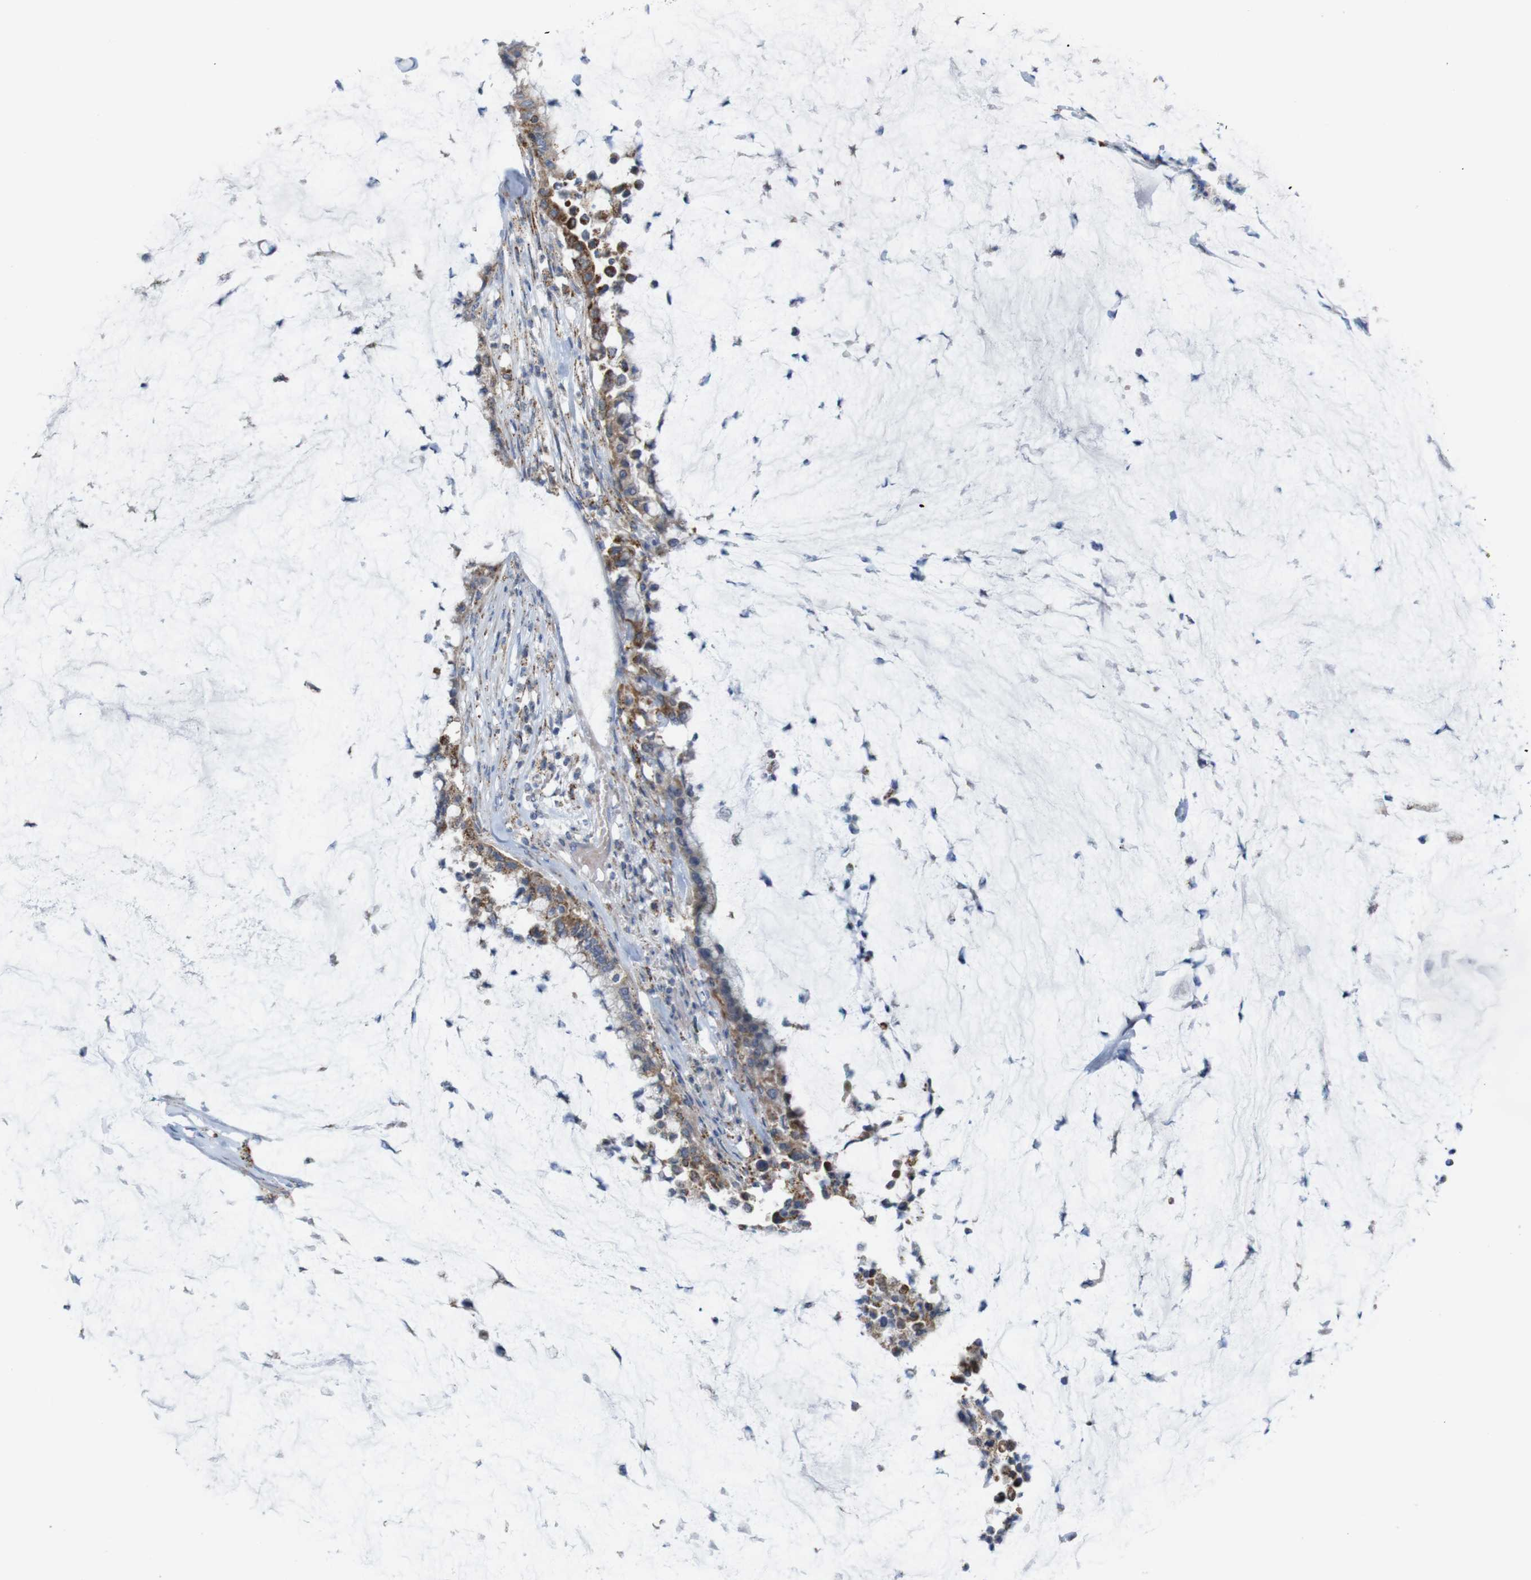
{"staining": {"intensity": "moderate", "quantity": ">75%", "location": "cytoplasmic/membranous"}, "tissue": "pancreatic cancer", "cell_type": "Tumor cells", "image_type": "cancer", "snomed": [{"axis": "morphology", "description": "Adenocarcinoma, NOS"}, {"axis": "topography", "description": "Pancreas"}], "caption": "Protein expression analysis of pancreatic adenocarcinoma shows moderate cytoplasmic/membranous staining in about >75% of tumor cells.", "gene": "PTPRR", "patient": {"sex": "male", "age": 41}}